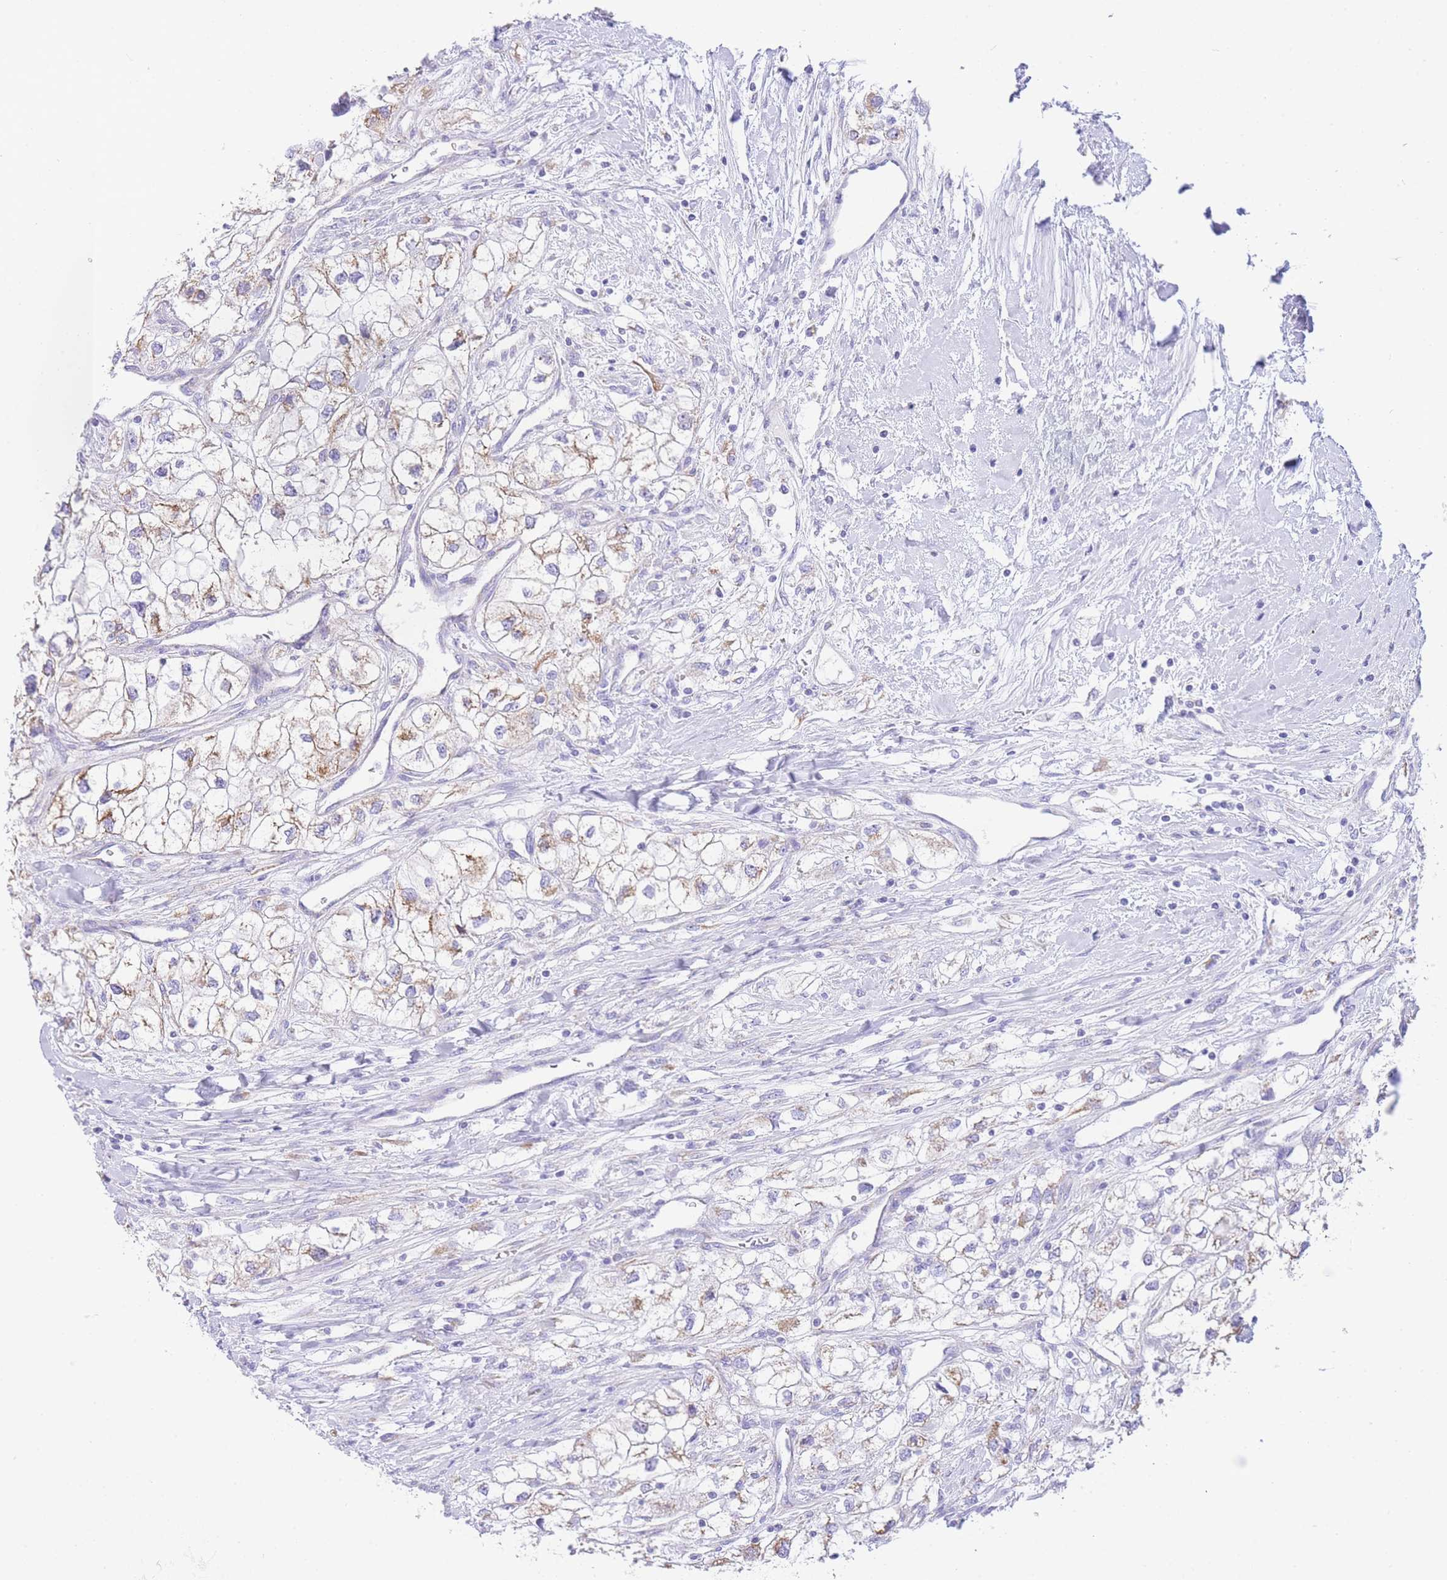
{"staining": {"intensity": "moderate", "quantity": "25%-75%", "location": "cytoplasmic/membranous"}, "tissue": "renal cancer", "cell_type": "Tumor cells", "image_type": "cancer", "snomed": [{"axis": "morphology", "description": "Adenocarcinoma, NOS"}, {"axis": "topography", "description": "Kidney"}], "caption": "High-magnification brightfield microscopy of renal cancer (adenocarcinoma) stained with DAB (3,3'-diaminobenzidine) (brown) and counterstained with hematoxylin (blue). tumor cells exhibit moderate cytoplasmic/membranous staining is seen in approximately25%-75% of cells.", "gene": "ACSM4", "patient": {"sex": "male", "age": 59}}